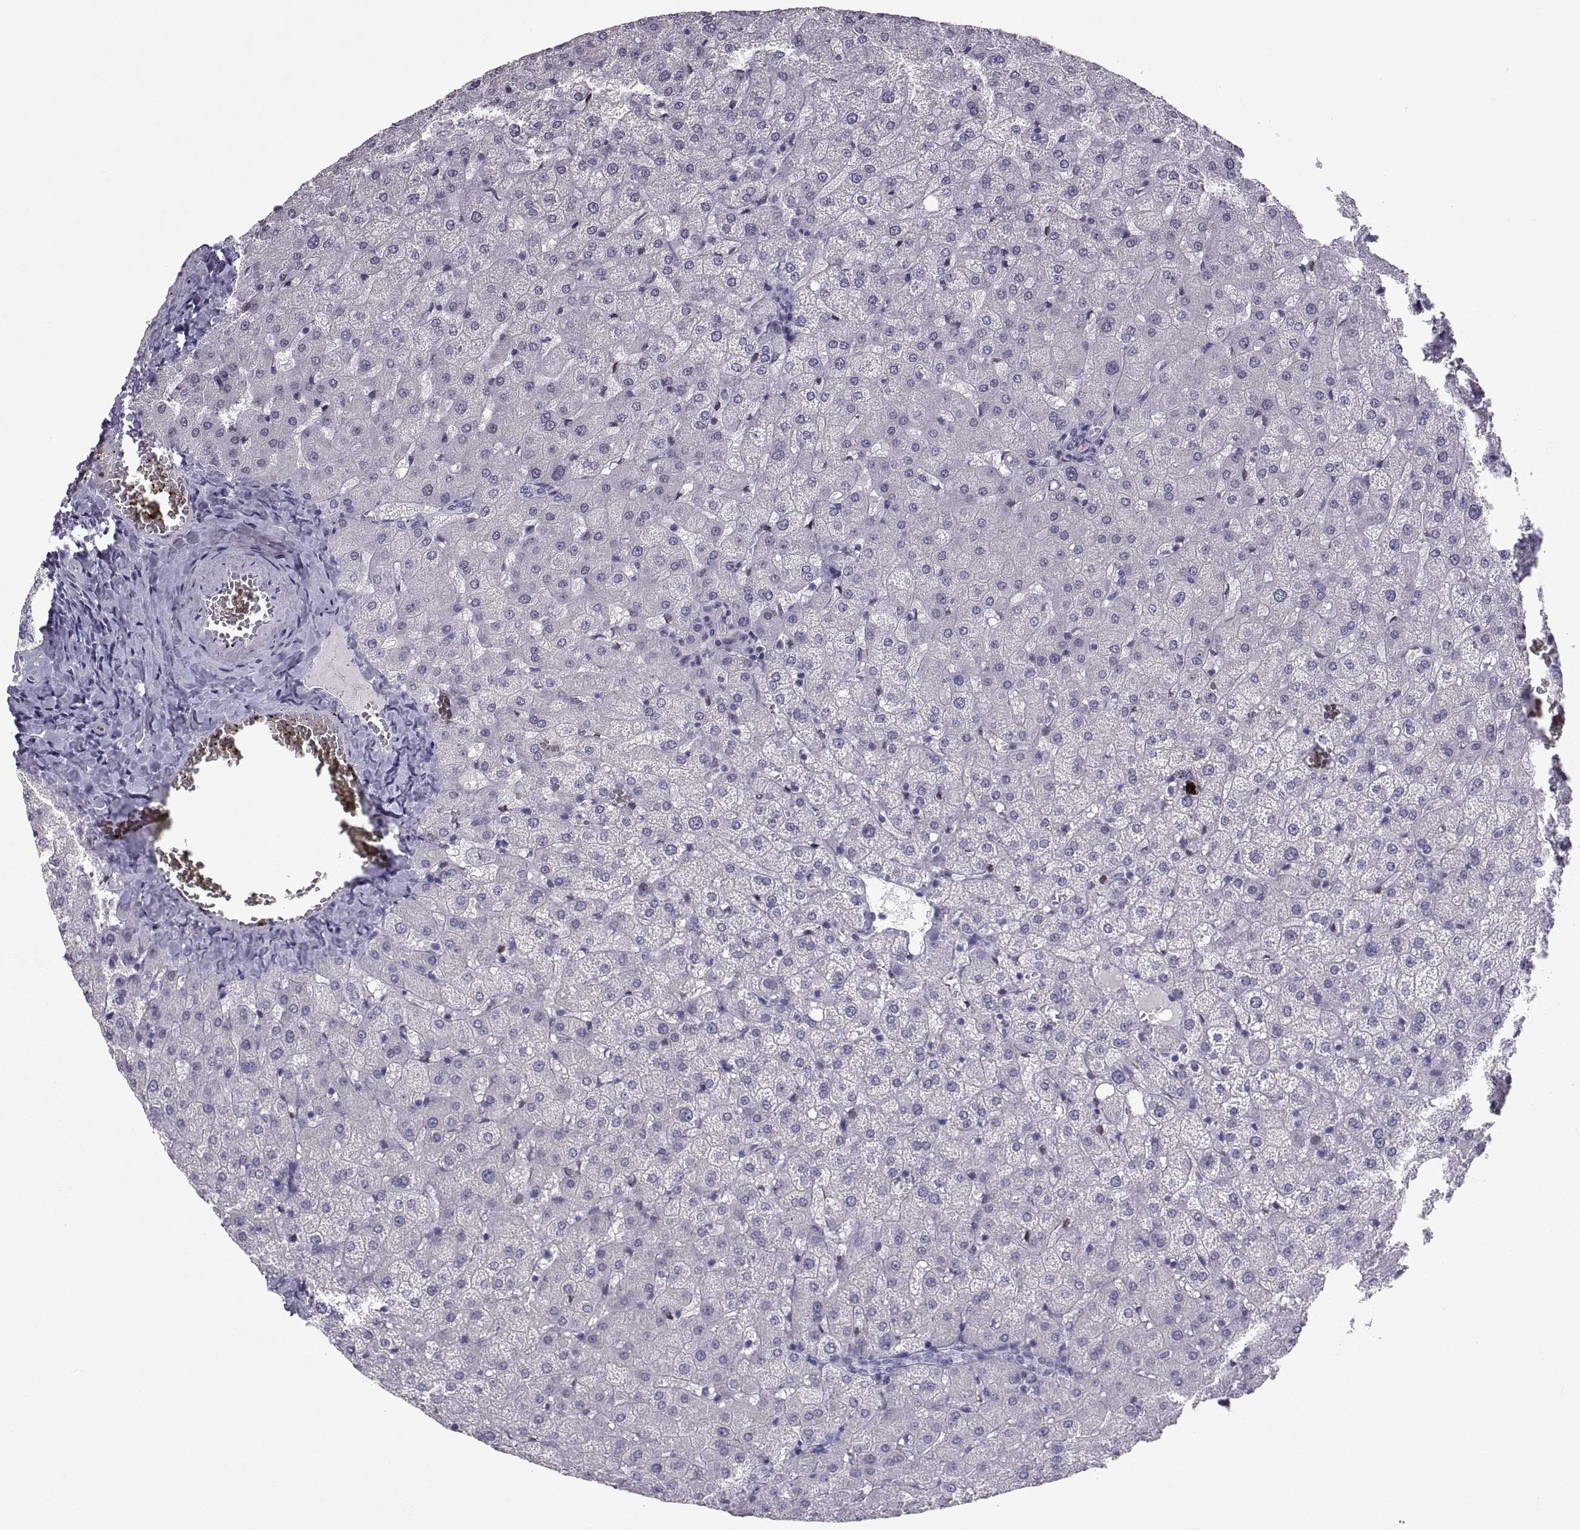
{"staining": {"intensity": "negative", "quantity": "none", "location": "none"}, "tissue": "liver", "cell_type": "Cholangiocytes", "image_type": "normal", "snomed": [{"axis": "morphology", "description": "Normal tissue, NOS"}, {"axis": "topography", "description": "Liver"}], "caption": "Unremarkable liver was stained to show a protein in brown. There is no significant staining in cholangiocytes. (DAB (3,3'-diaminobenzidine) IHC, high magnification).", "gene": "SOX21", "patient": {"sex": "female", "age": 50}}